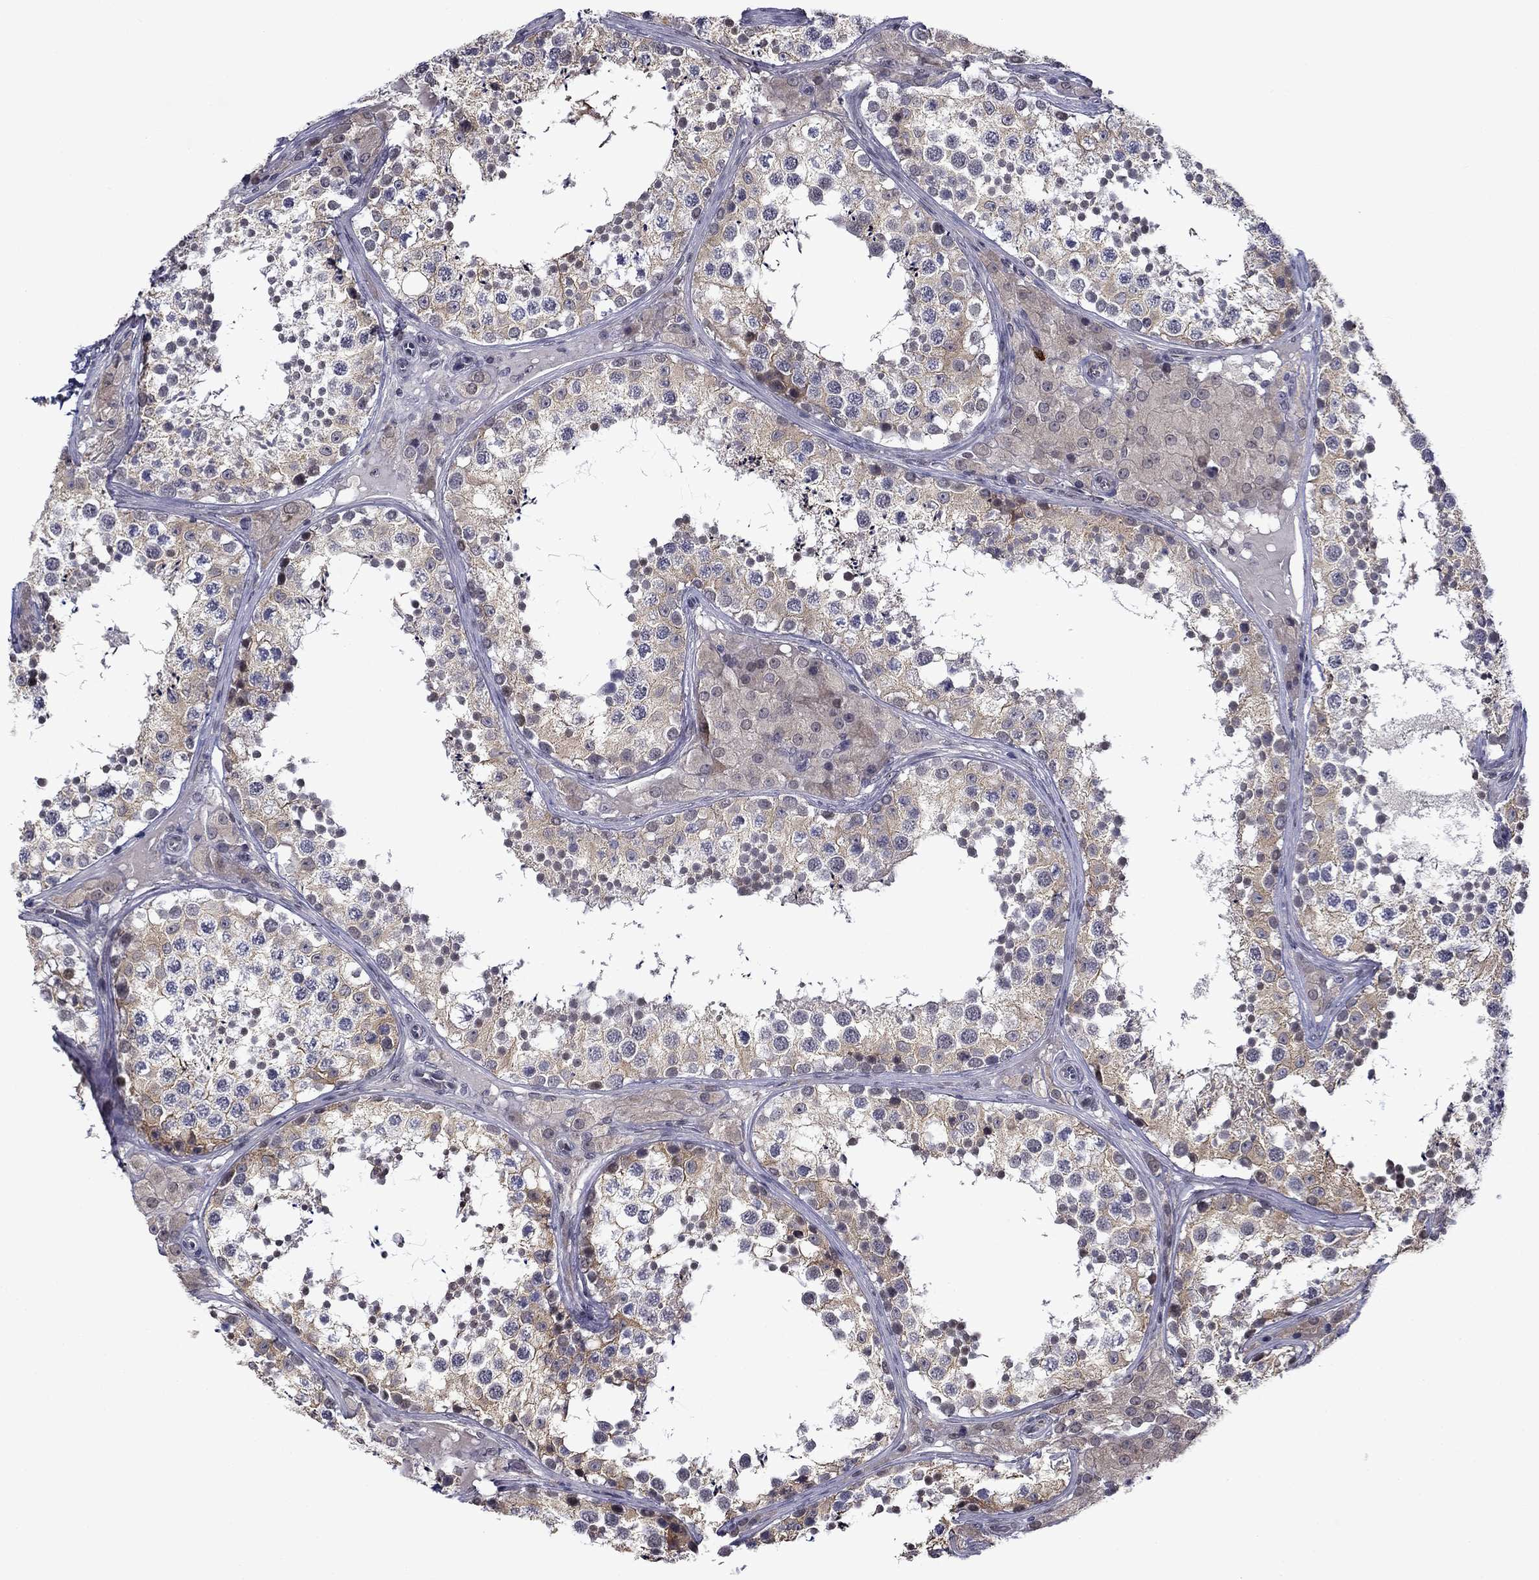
{"staining": {"intensity": "weak", "quantity": "25%-75%", "location": "cytoplasmic/membranous"}, "tissue": "testis", "cell_type": "Cells in seminiferous ducts", "image_type": "normal", "snomed": [{"axis": "morphology", "description": "Normal tissue, NOS"}, {"axis": "topography", "description": "Testis"}], "caption": "The immunohistochemical stain shows weak cytoplasmic/membranous staining in cells in seminiferous ducts of normal testis.", "gene": "B3GAT1", "patient": {"sex": "male", "age": 34}}